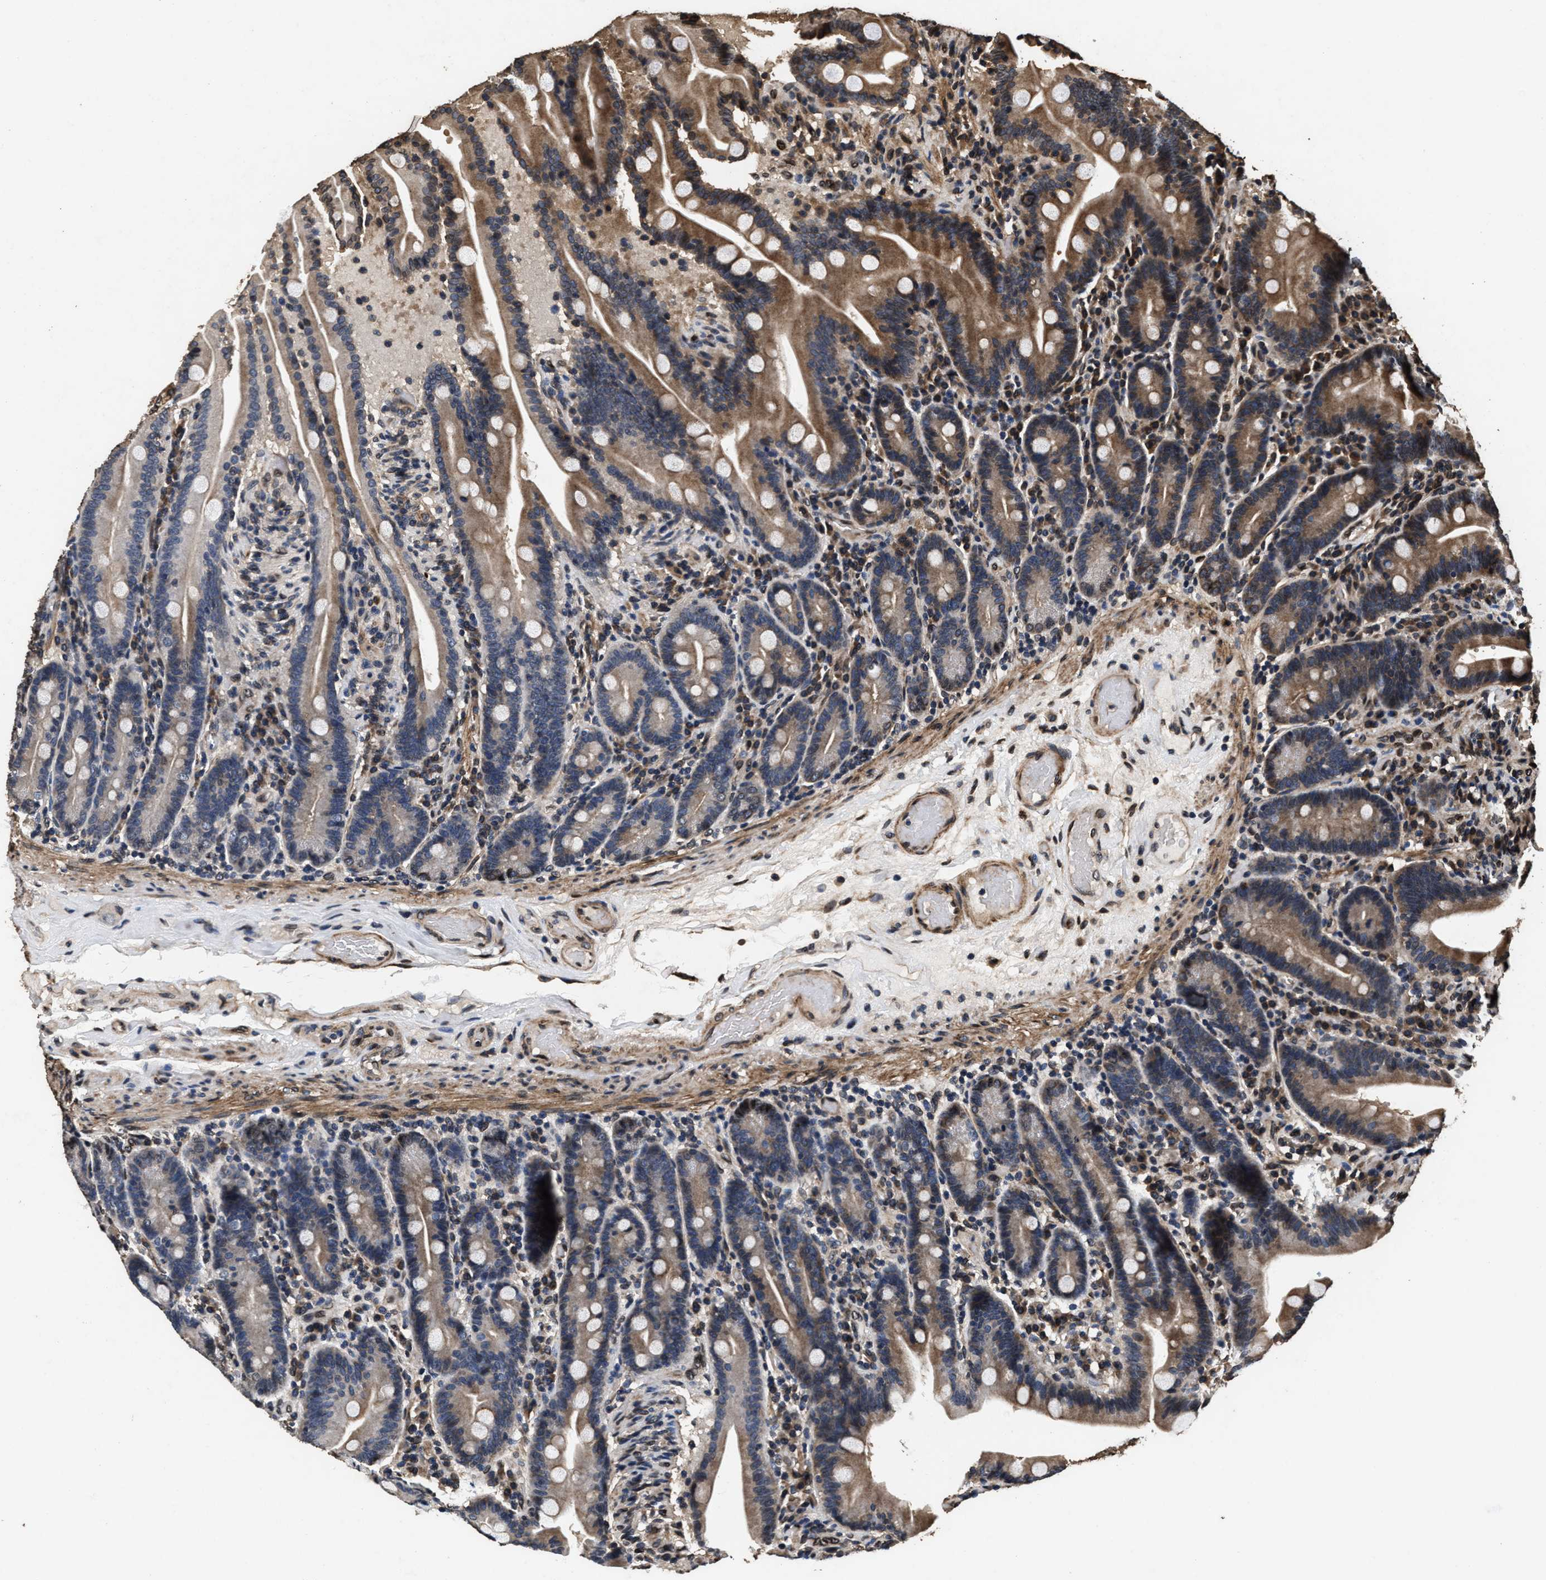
{"staining": {"intensity": "moderate", "quantity": "25%-75%", "location": "cytoplasmic/membranous"}, "tissue": "duodenum", "cell_type": "Glandular cells", "image_type": "normal", "snomed": [{"axis": "morphology", "description": "Normal tissue, NOS"}, {"axis": "topography", "description": "Duodenum"}], "caption": "Brown immunohistochemical staining in normal human duodenum displays moderate cytoplasmic/membranous expression in about 25%-75% of glandular cells. Using DAB (brown) and hematoxylin (blue) stains, captured at high magnification using brightfield microscopy.", "gene": "ACCS", "patient": {"sex": "male", "age": 54}}